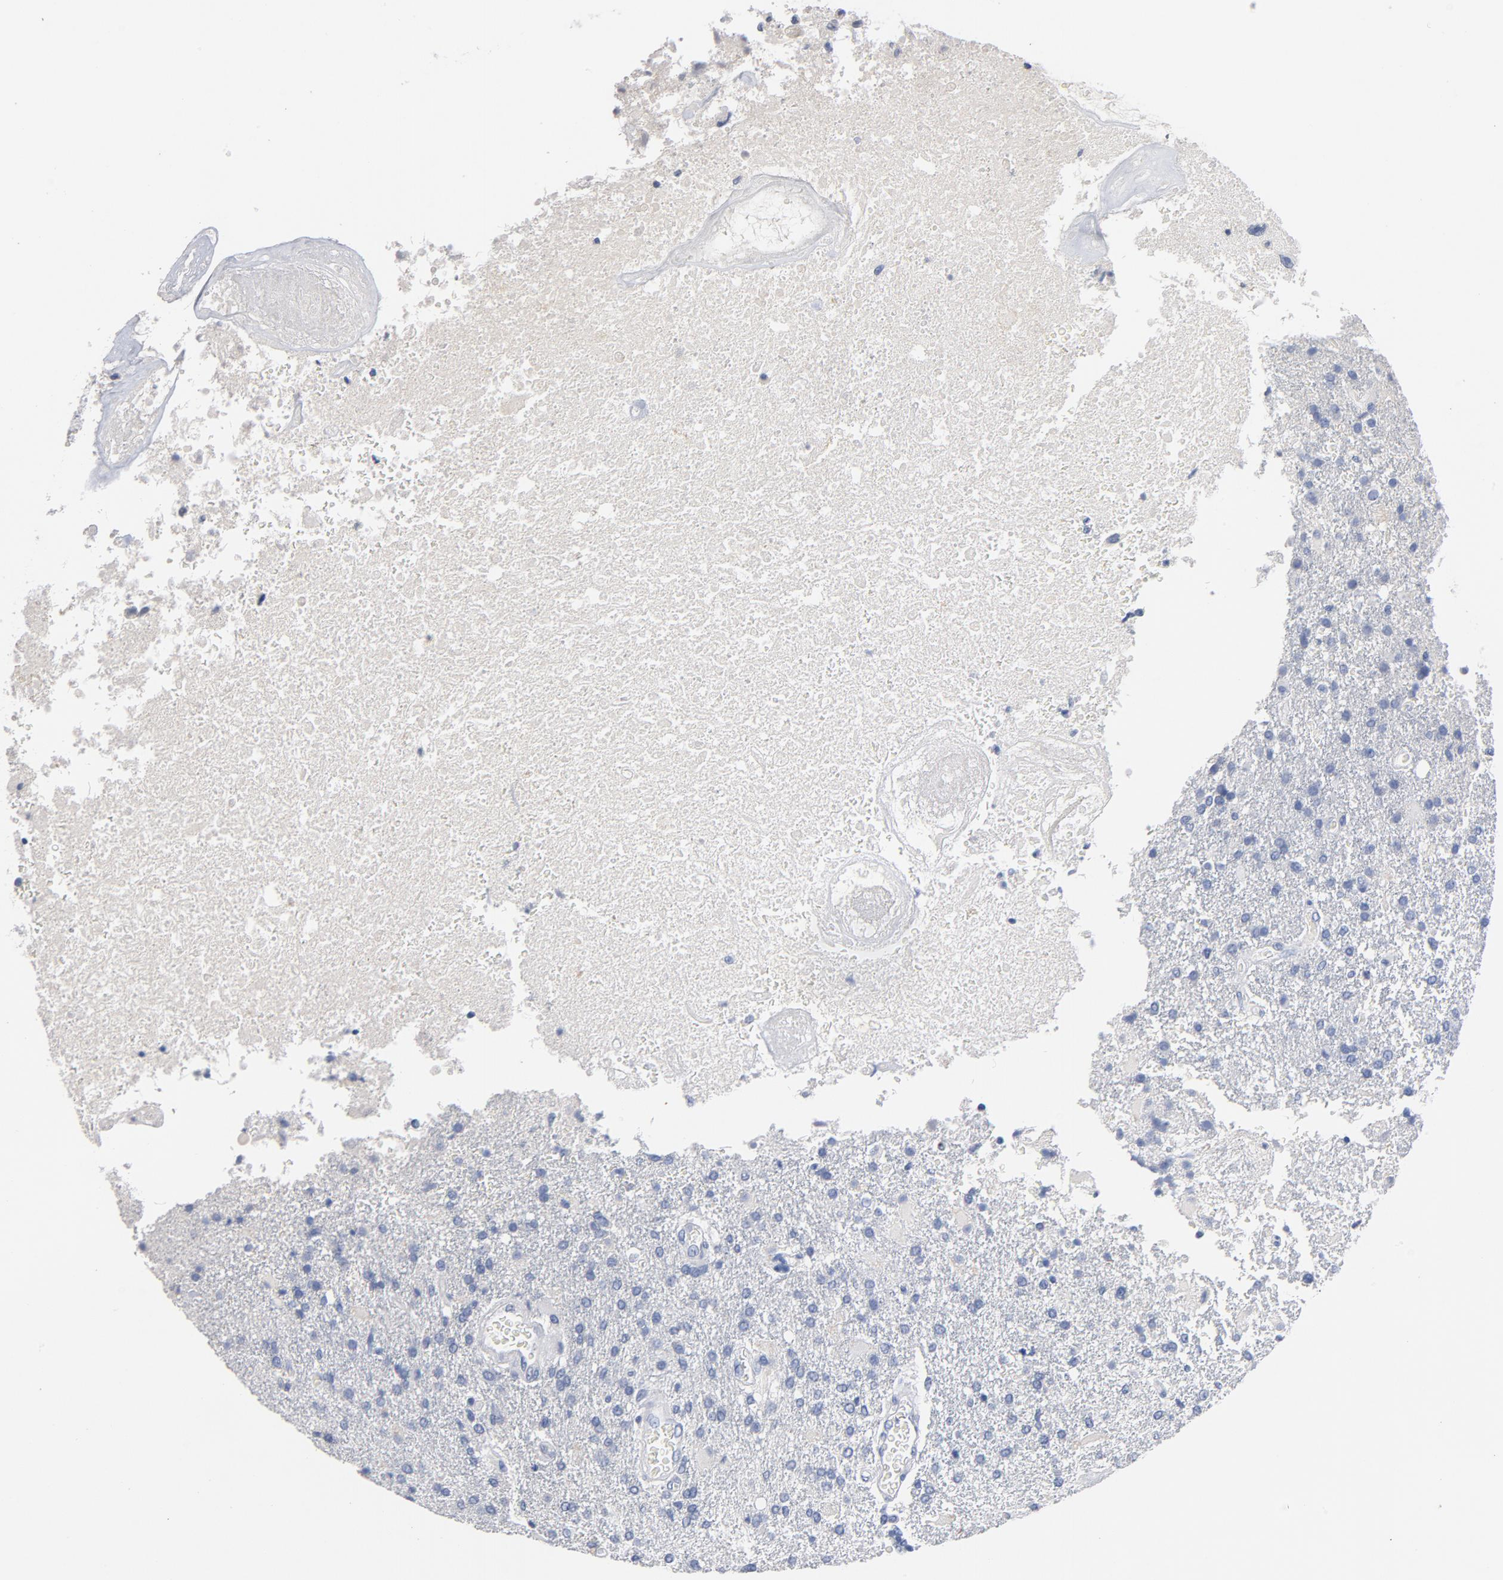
{"staining": {"intensity": "negative", "quantity": "none", "location": "none"}, "tissue": "glioma", "cell_type": "Tumor cells", "image_type": "cancer", "snomed": [{"axis": "morphology", "description": "Glioma, malignant, High grade"}, {"axis": "topography", "description": "Cerebral cortex"}], "caption": "Immunohistochemistry (IHC) of malignant glioma (high-grade) reveals no staining in tumor cells. (DAB IHC visualized using brightfield microscopy, high magnification).", "gene": "ZCCHC13", "patient": {"sex": "male", "age": 79}}